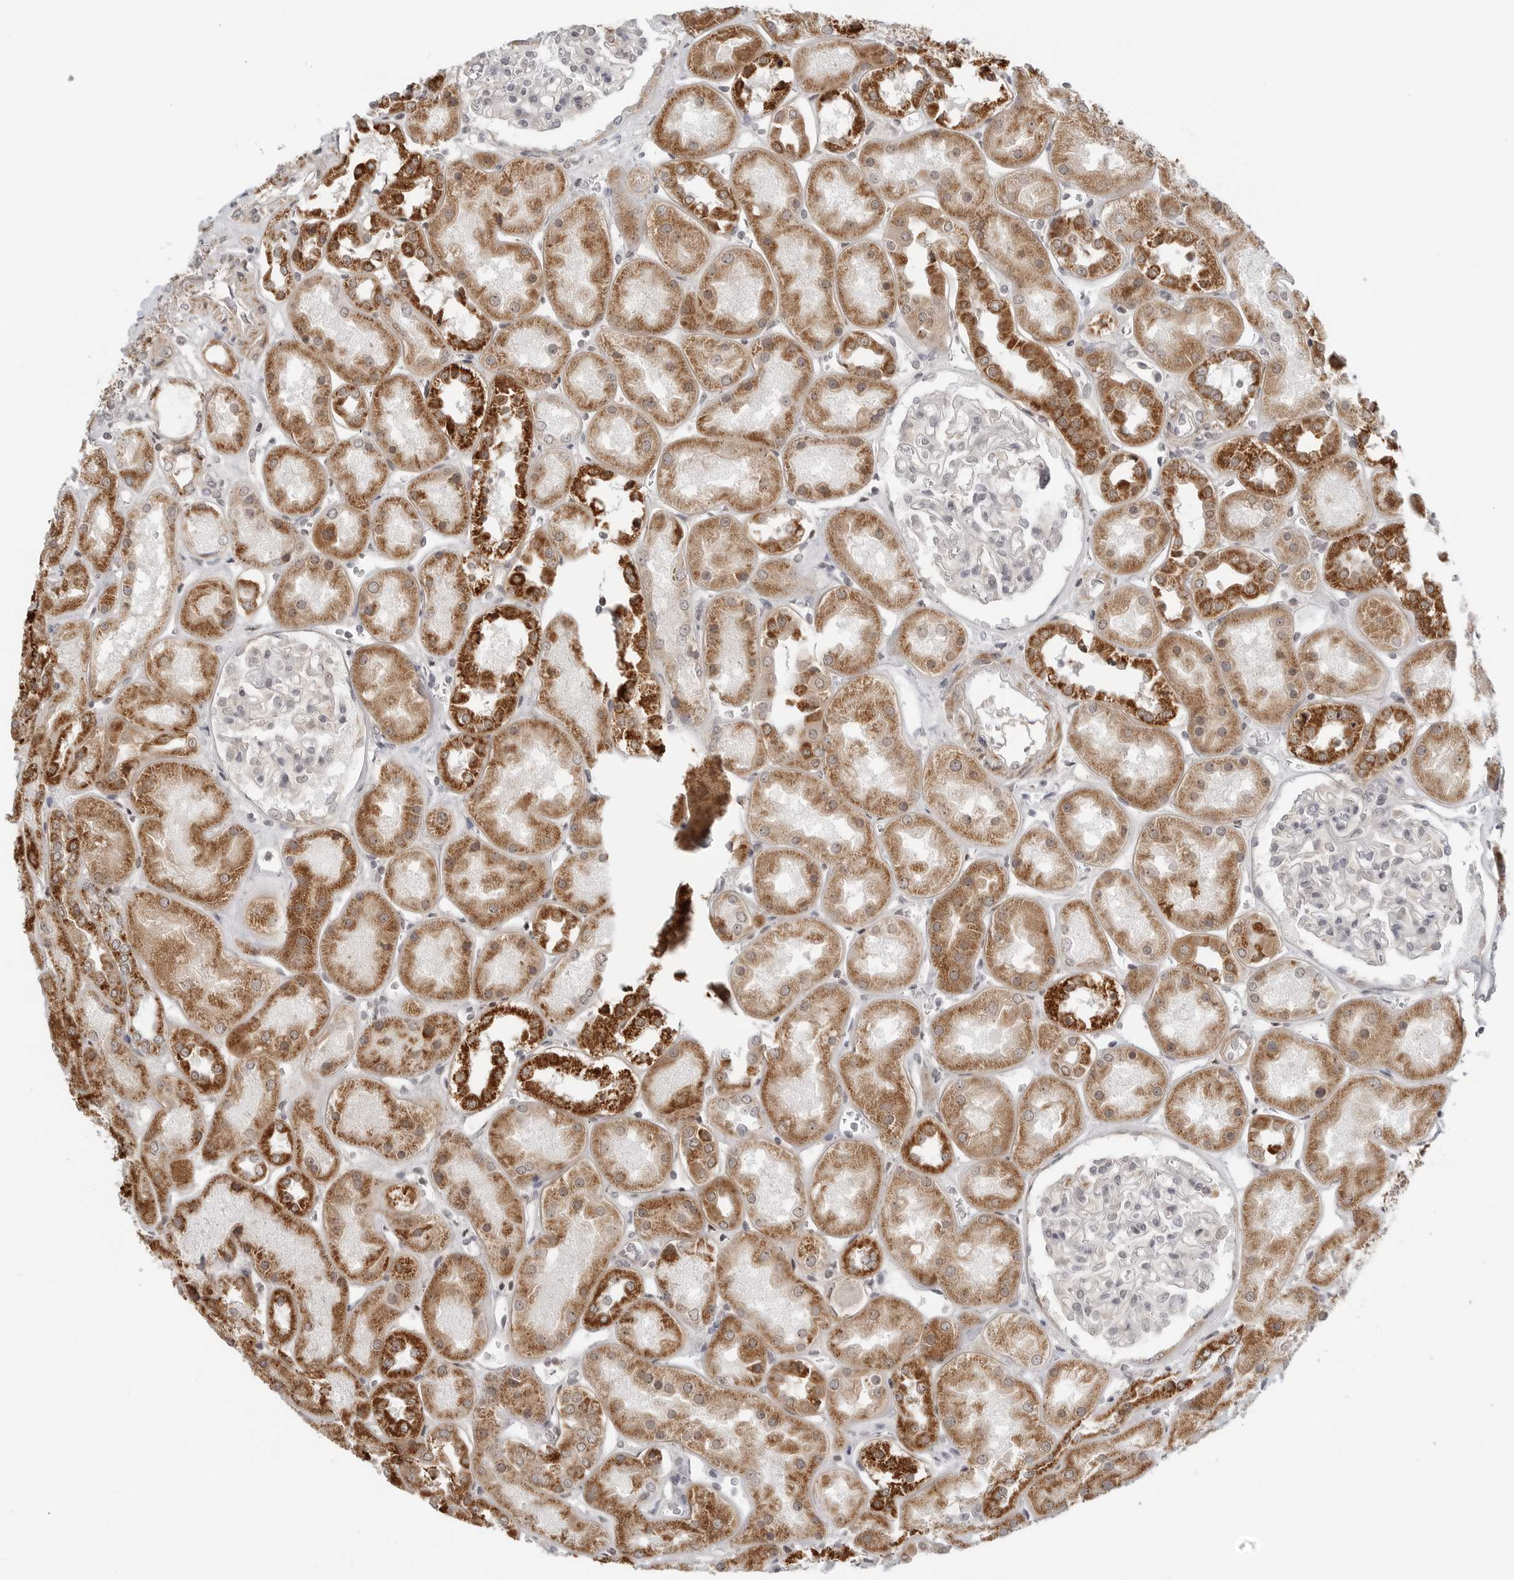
{"staining": {"intensity": "negative", "quantity": "none", "location": "none"}, "tissue": "kidney", "cell_type": "Cells in glomeruli", "image_type": "normal", "snomed": [{"axis": "morphology", "description": "Normal tissue, NOS"}, {"axis": "topography", "description": "Kidney"}], "caption": "High power microscopy histopathology image of an IHC histopathology image of benign kidney, revealing no significant expression in cells in glomeruli.", "gene": "PEX2", "patient": {"sex": "male", "age": 70}}